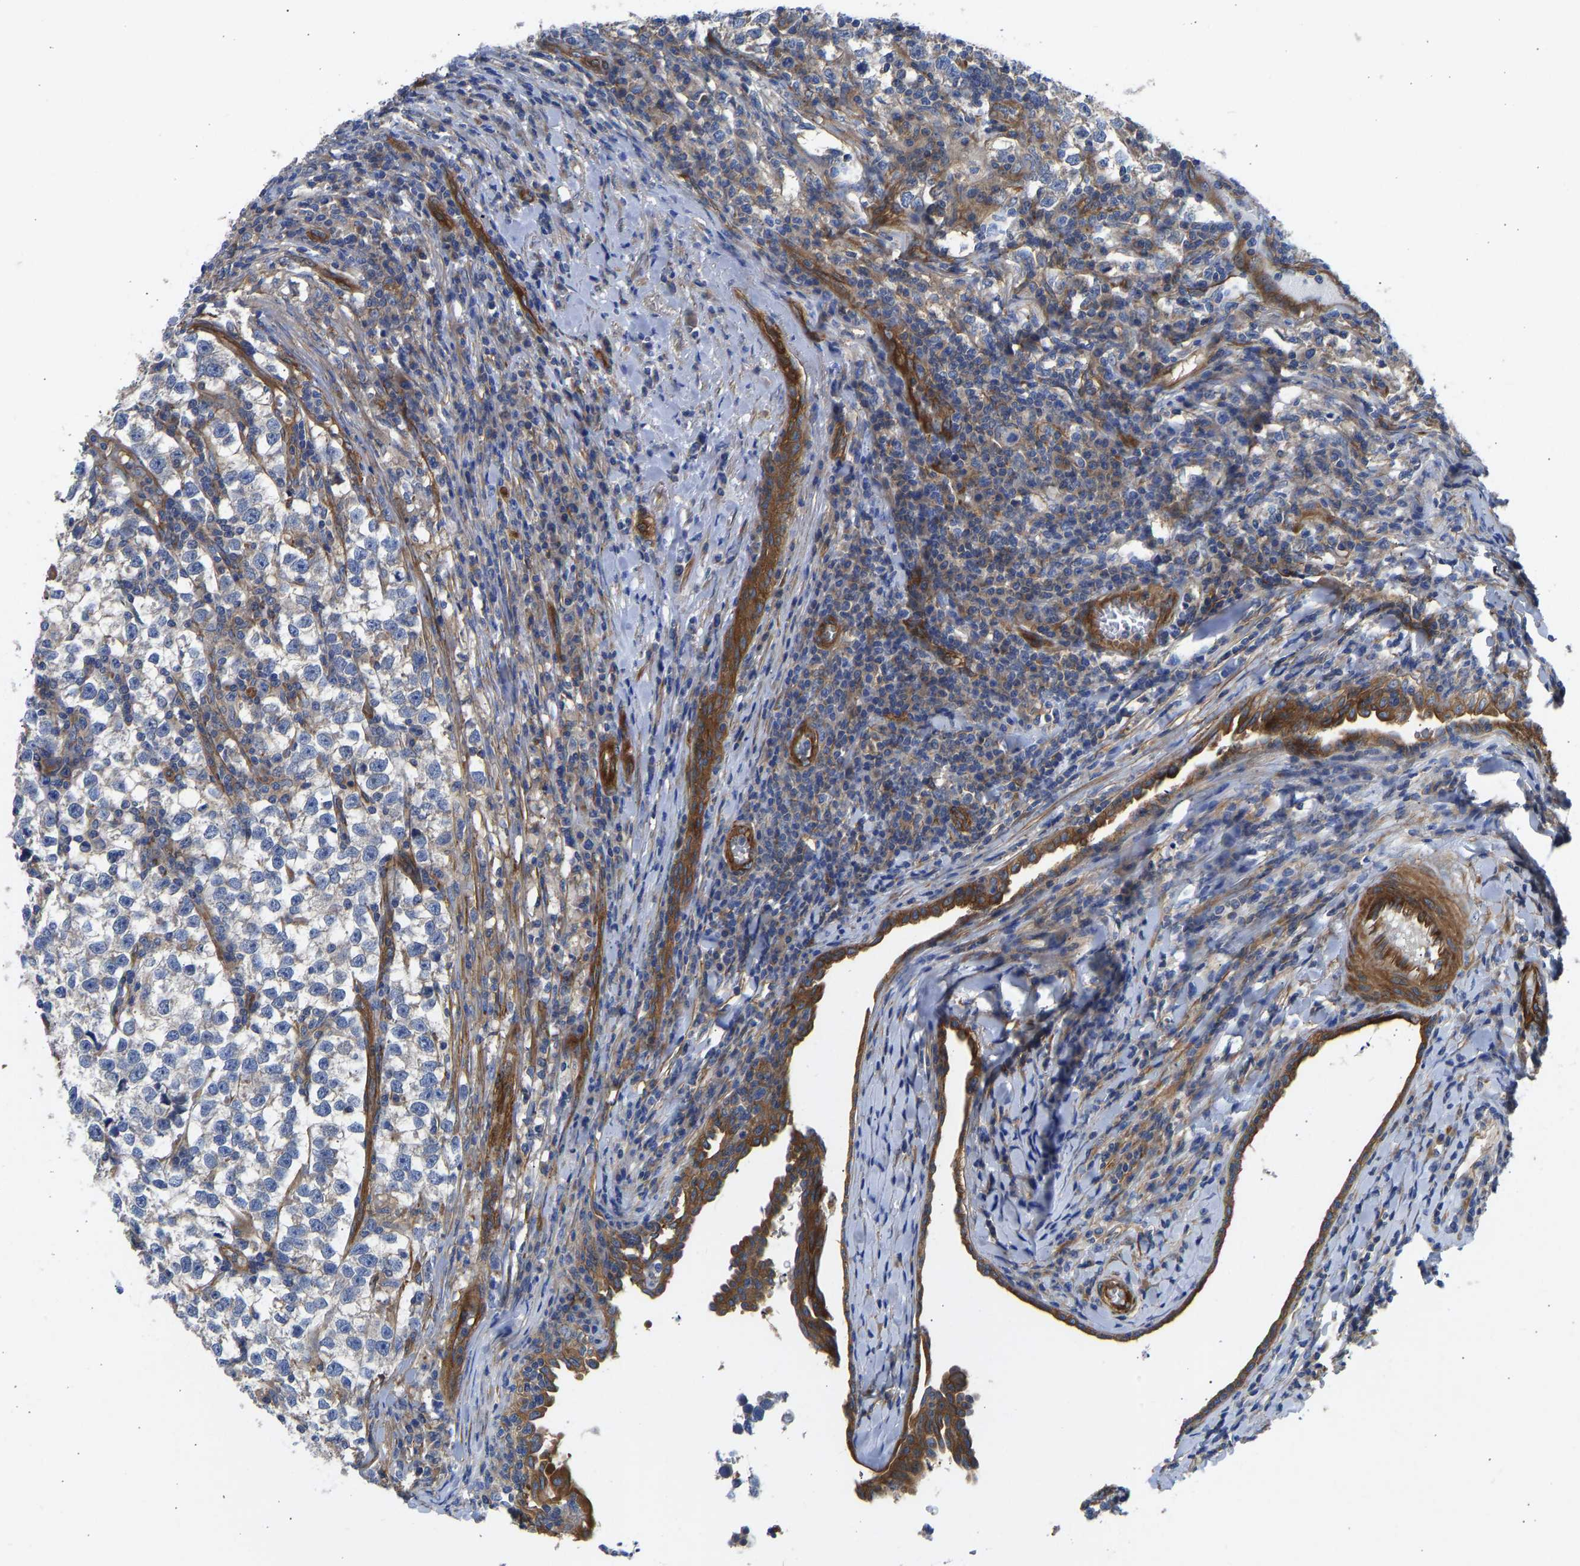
{"staining": {"intensity": "negative", "quantity": "none", "location": "none"}, "tissue": "testis cancer", "cell_type": "Tumor cells", "image_type": "cancer", "snomed": [{"axis": "morphology", "description": "Normal tissue, NOS"}, {"axis": "morphology", "description": "Seminoma, NOS"}, {"axis": "topography", "description": "Testis"}], "caption": "A histopathology image of human testis cancer is negative for staining in tumor cells. The staining was performed using DAB to visualize the protein expression in brown, while the nuclei were stained in blue with hematoxylin (Magnification: 20x).", "gene": "MYO1C", "patient": {"sex": "male", "age": 43}}